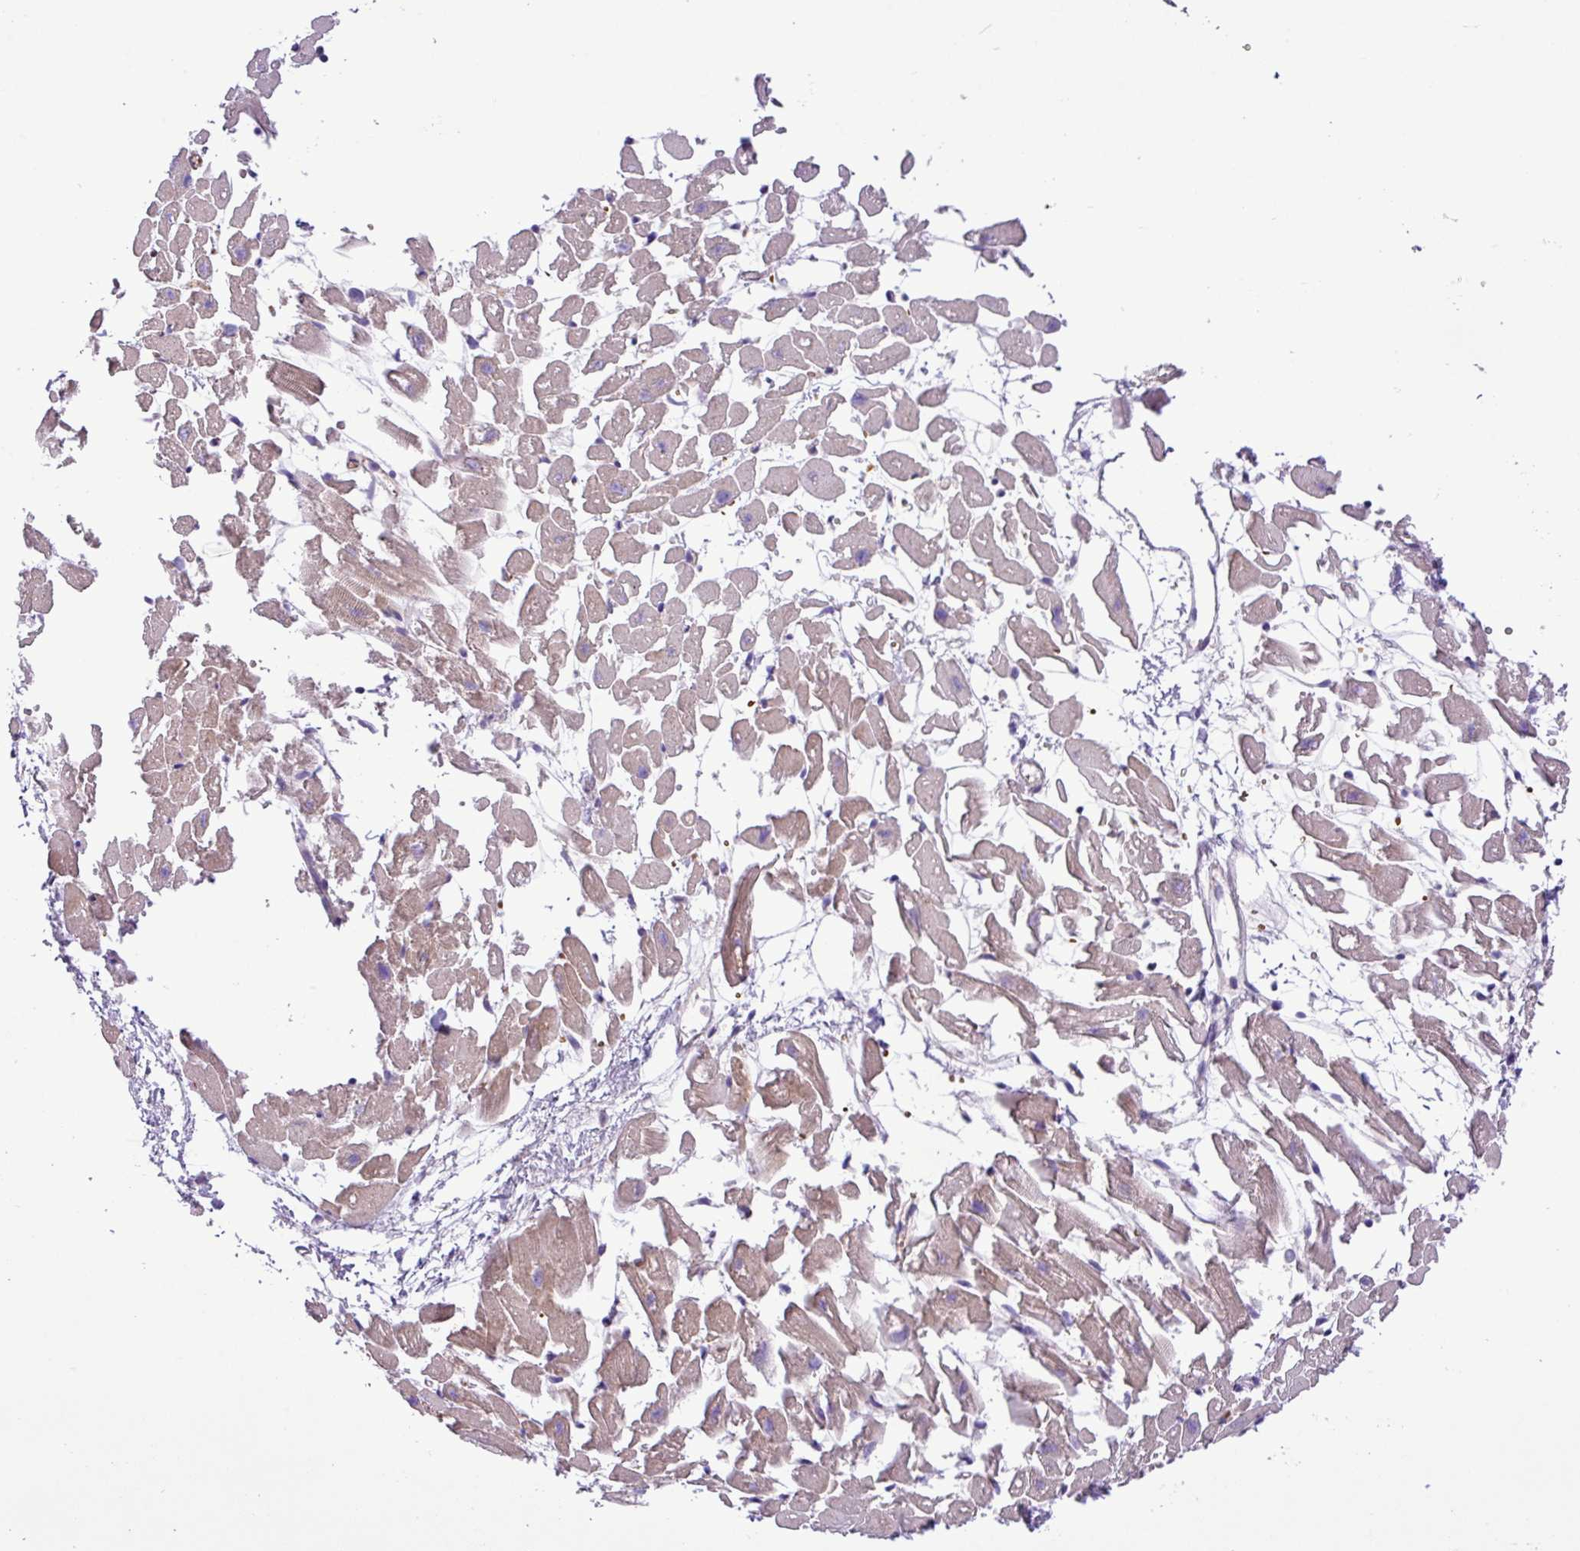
{"staining": {"intensity": "moderate", "quantity": ">75%", "location": "cytoplasmic/membranous"}, "tissue": "heart muscle", "cell_type": "Cardiomyocytes", "image_type": "normal", "snomed": [{"axis": "morphology", "description": "Normal tissue, NOS"}, {"axis": "topography", "description": "Heart"}], "caption": "About >75% of cardiomyocytes in unremarkable human heart muscle reveal moderate cytoplasmic/membranous protein expression as visualized by brown immunohistochemical staining.", "gene": "C11orf91", "patient": {"sex": "female", "age": 64}}